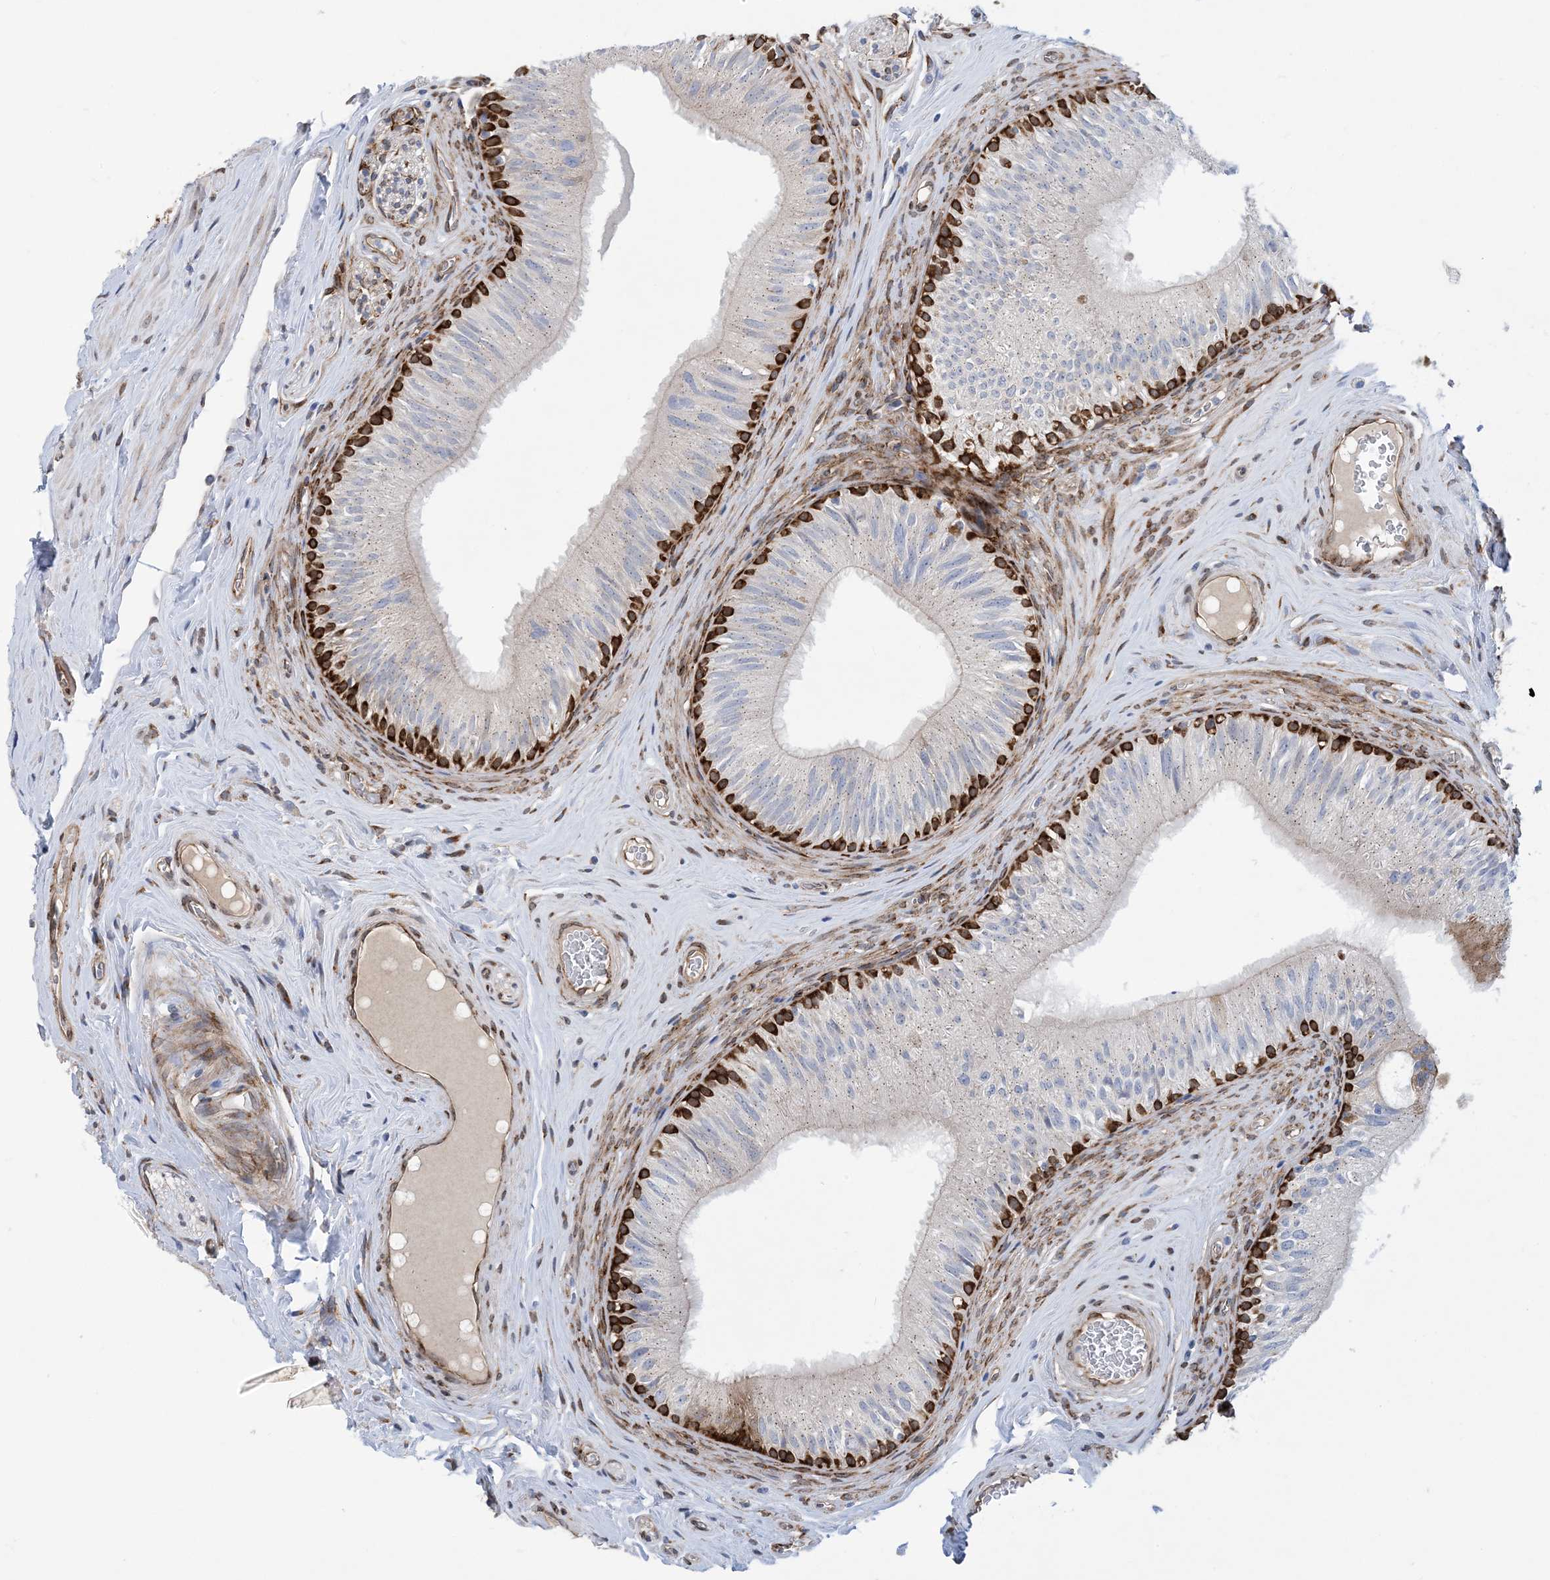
{"staining": {"intensity": "strong", "quantity": "<25%", "location": "cytoplasmic/membranous"}, "tissue": "epididymis", "cell_type": "Glandular cells", "image_type": "normal", "snomed": [{"axis": "morphology", "description": "Normal tissue, NOS"}, {"axis": "topography", "description": "Epididymis"}], "caption": "Glandular cells demonstrate medium levels of strong cytoplasmic/membranous staining in about <25% of cells in normal human epididymis.", "gene": "RBMS3", "patient": {"sex": "male", "age": 46}}